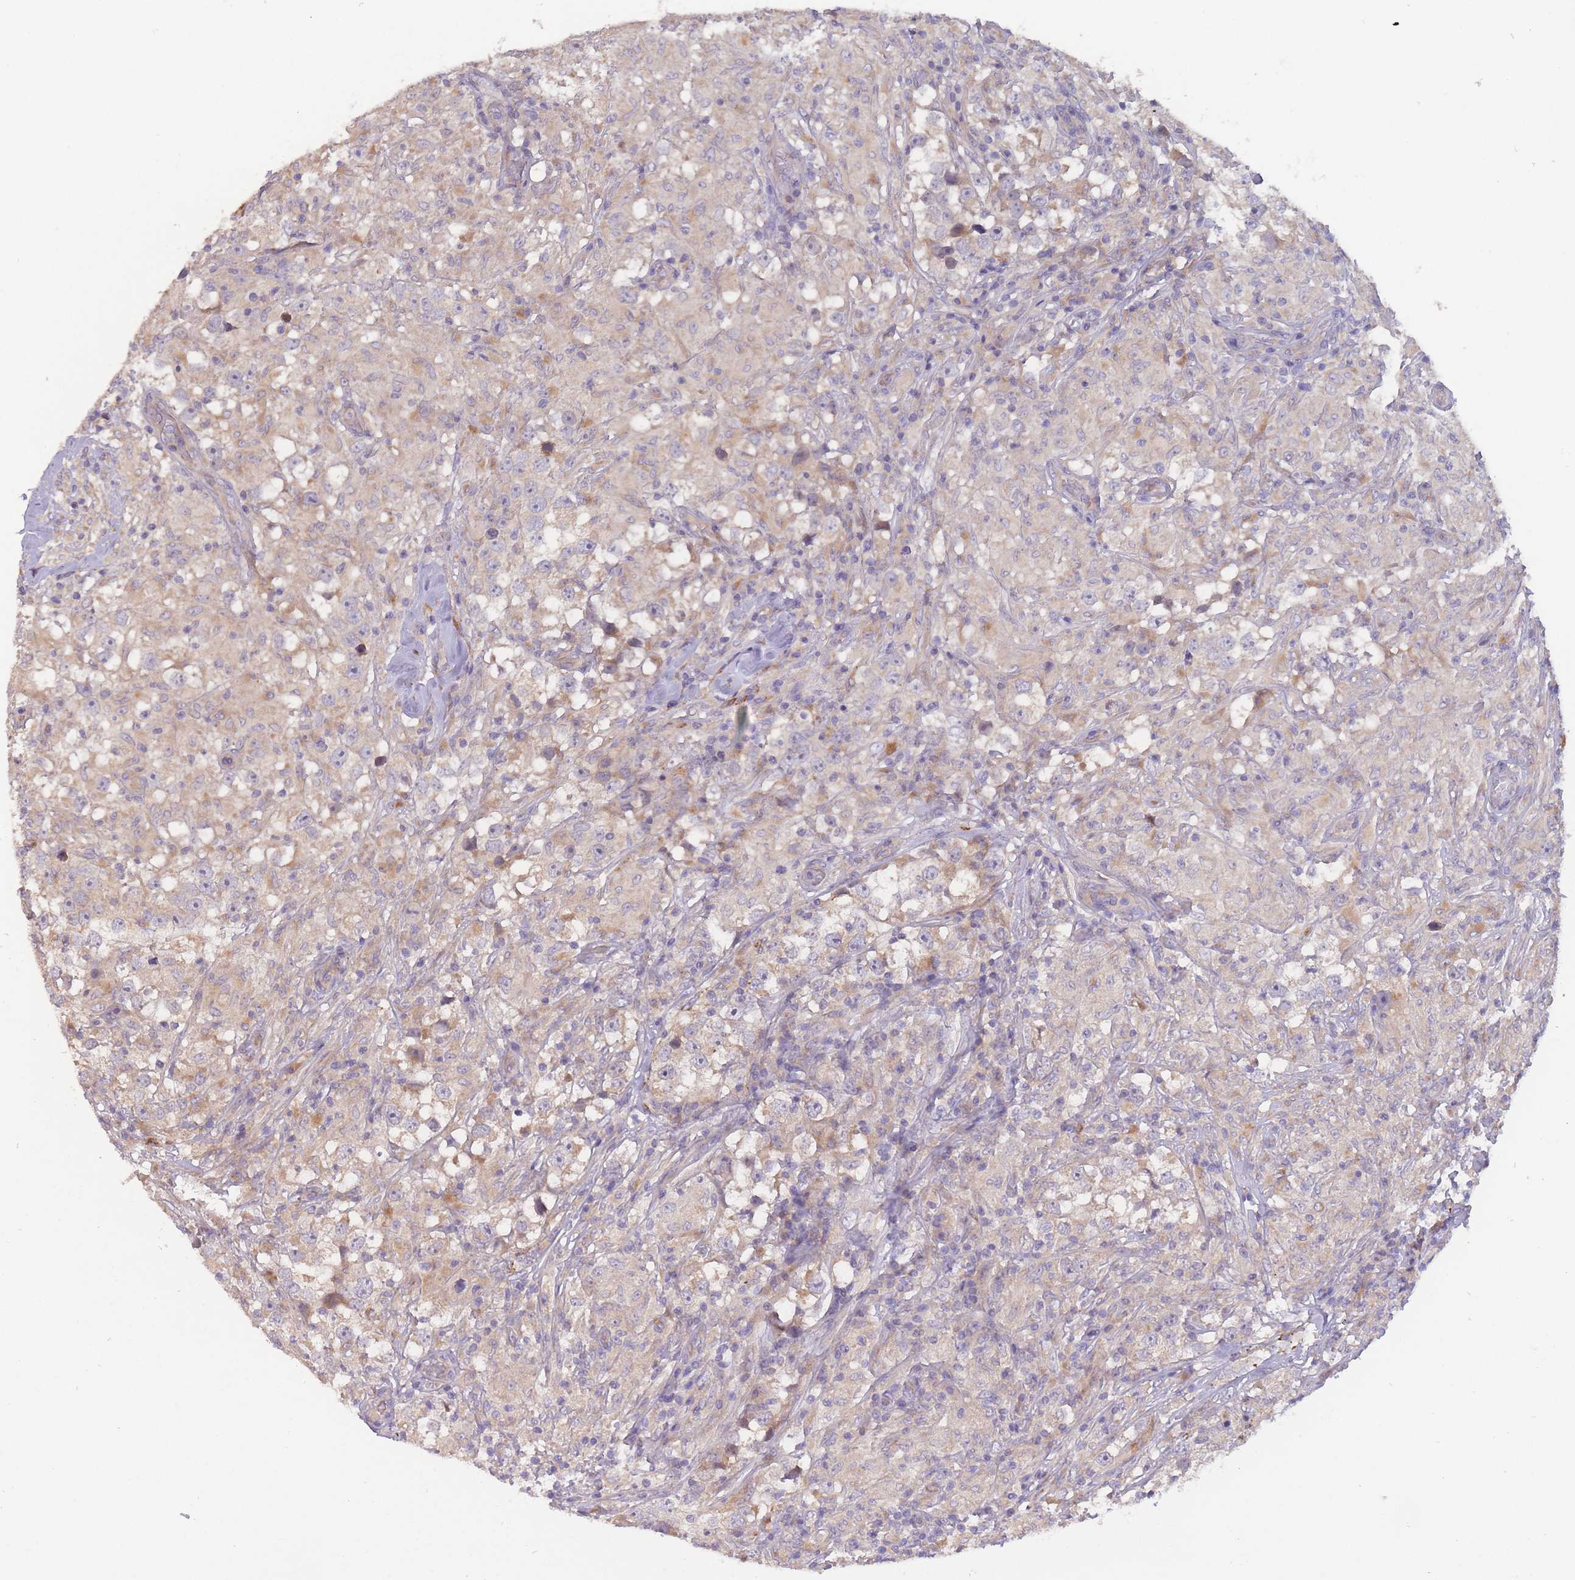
{"staining": {"intensity": "moderate", "quantity": "<25%", "location": "cytoplasmic/membranous"}, "tissue": "testis cancer", "cell_type": "Tumor cells", "image_type": "cancer", "snomed": [{"axis": "morphology", "description": "Seminoma, NOS"}, {"axis": "topography", "description": "Testis"}], "caption": "Immunohistochemistry of seminoma (testis) reveals low levels of moderate cytoplasmic/membranous expression in approximately <25% of tumor cells. (DAB (3,3'-diaminobenzidine) IHC with brightfield microscopy, high magnification).", "gene": "ITPKC", "patient": {"sex": "male", "age": 46}}